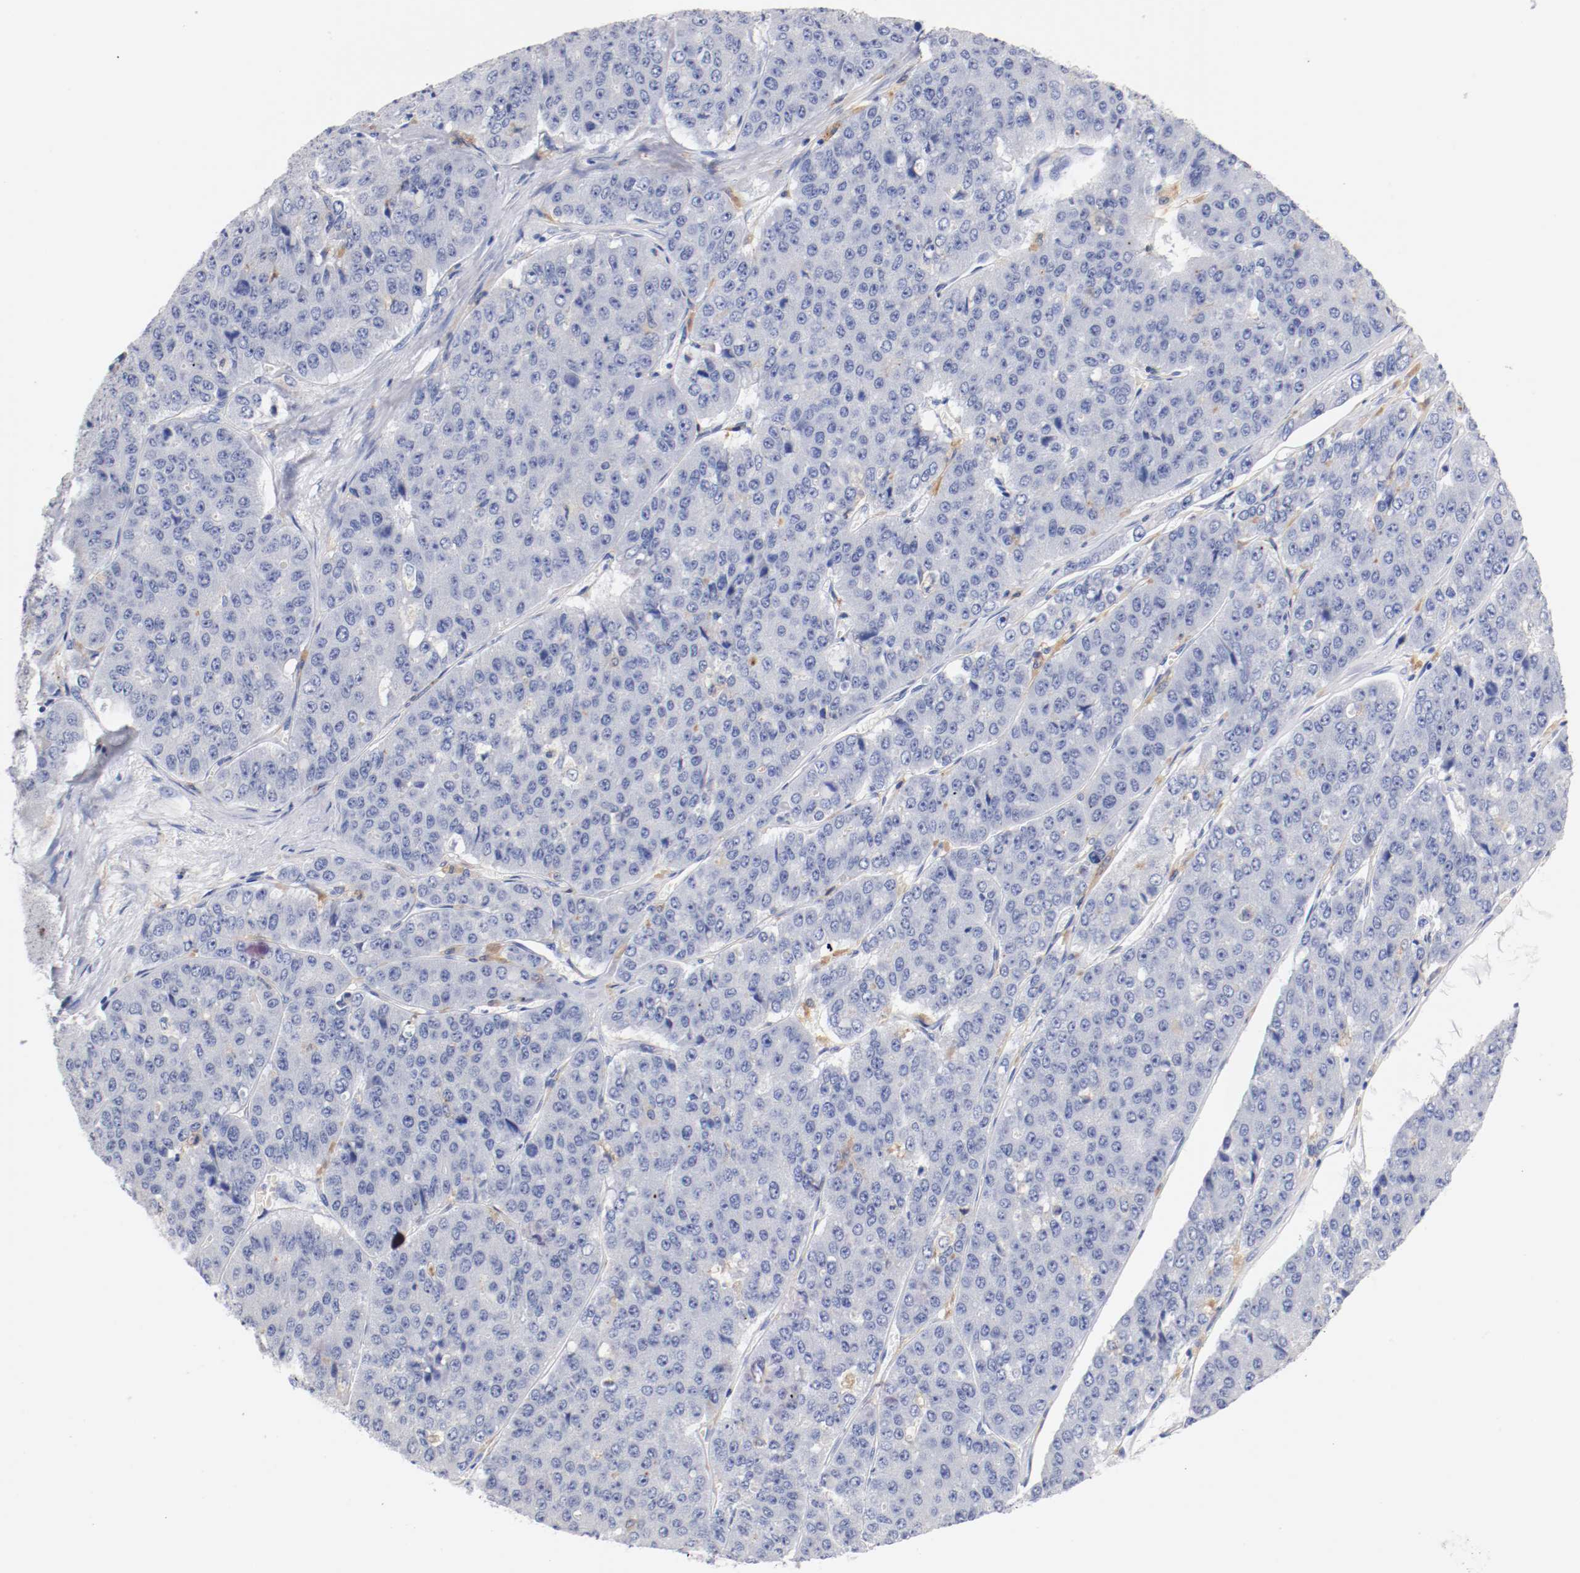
{"staining": {"intensity": "negative", "quantity": "none", "location": "none"}, "tissue": "pancreatic cancer", "cell_type": "Tumor cells", "image_type": "cancer", "snomed": [{"axis": "morphology", "description": "Adenocarcinoma, NOS"}, {"axis": "topography", "description": "Pancreas"}], "caption": "The image reveals no staining of tumor cells in adenocarcinoma (pancreatic). Brightfield microscopy of IHC stained with DAB (3,3'-diaminobenzidine) (brown) and hematoxylin (blue), captured at high magnification.", "gene": "FGFBP1", "patient": {"sex": "male", "age": 50}}